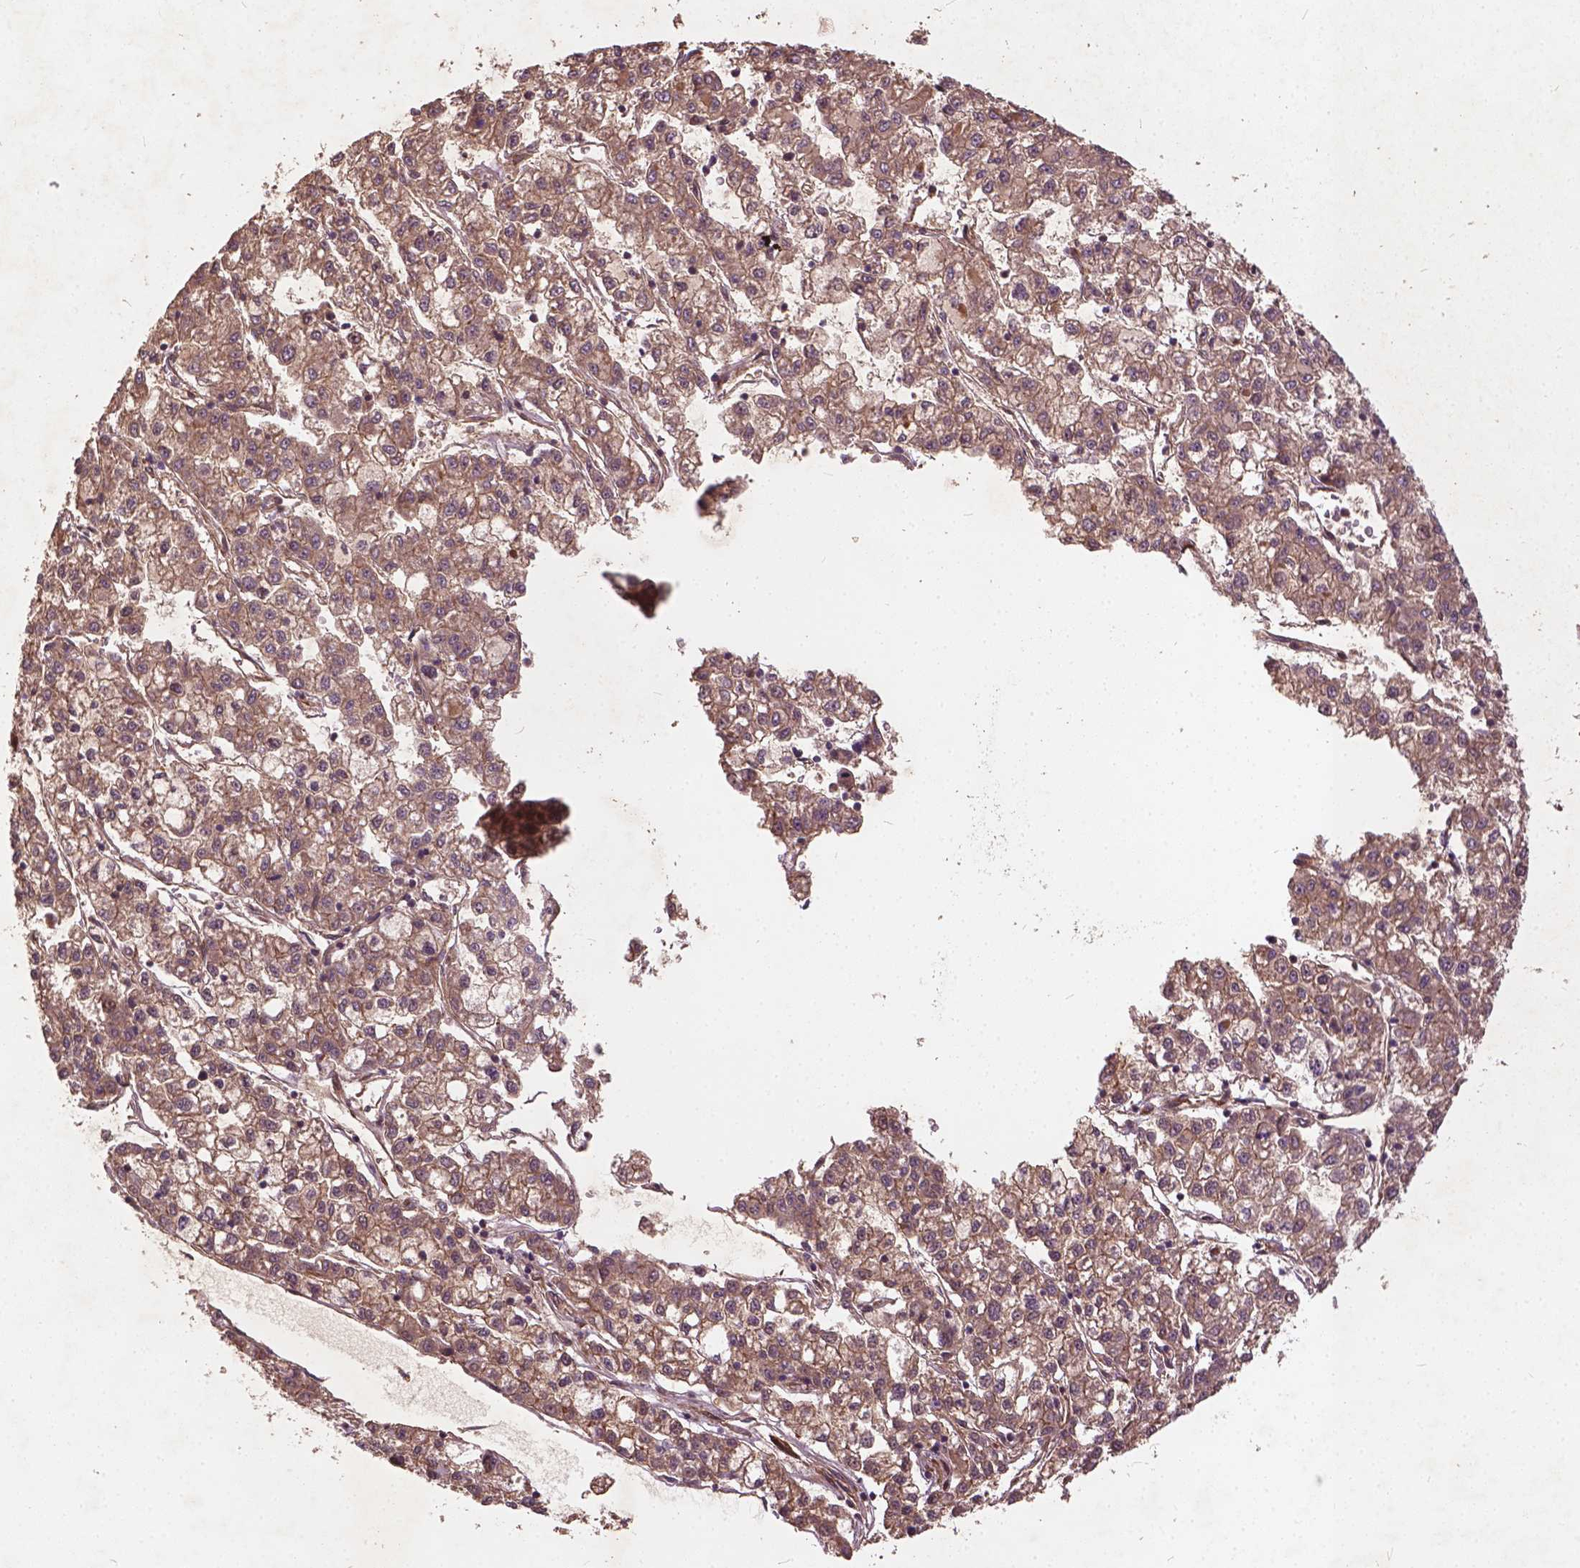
{"staining": {"intensity": "weak", "quantity": ">75%", "location": "cytoplasmic/membranous"}, "tissue": "liver cancer", "cell_type": "Tumor cells", "image_type": "cancer", "snomed": [{"axis": "morphology", "description": "Carcinoma, Hepatocellular, NOS"}, {"axis": "topography", "description": "Liver"}], "caption": "Immunohistochemical staining of human hepatocellular carcinoma (liver) shows low levels of weak cytoplasmic/membranous positivity in approximately >75% of tumor cells.", "gene": "UBXN2A", "patient": {"sex": "male", "age": 40}}